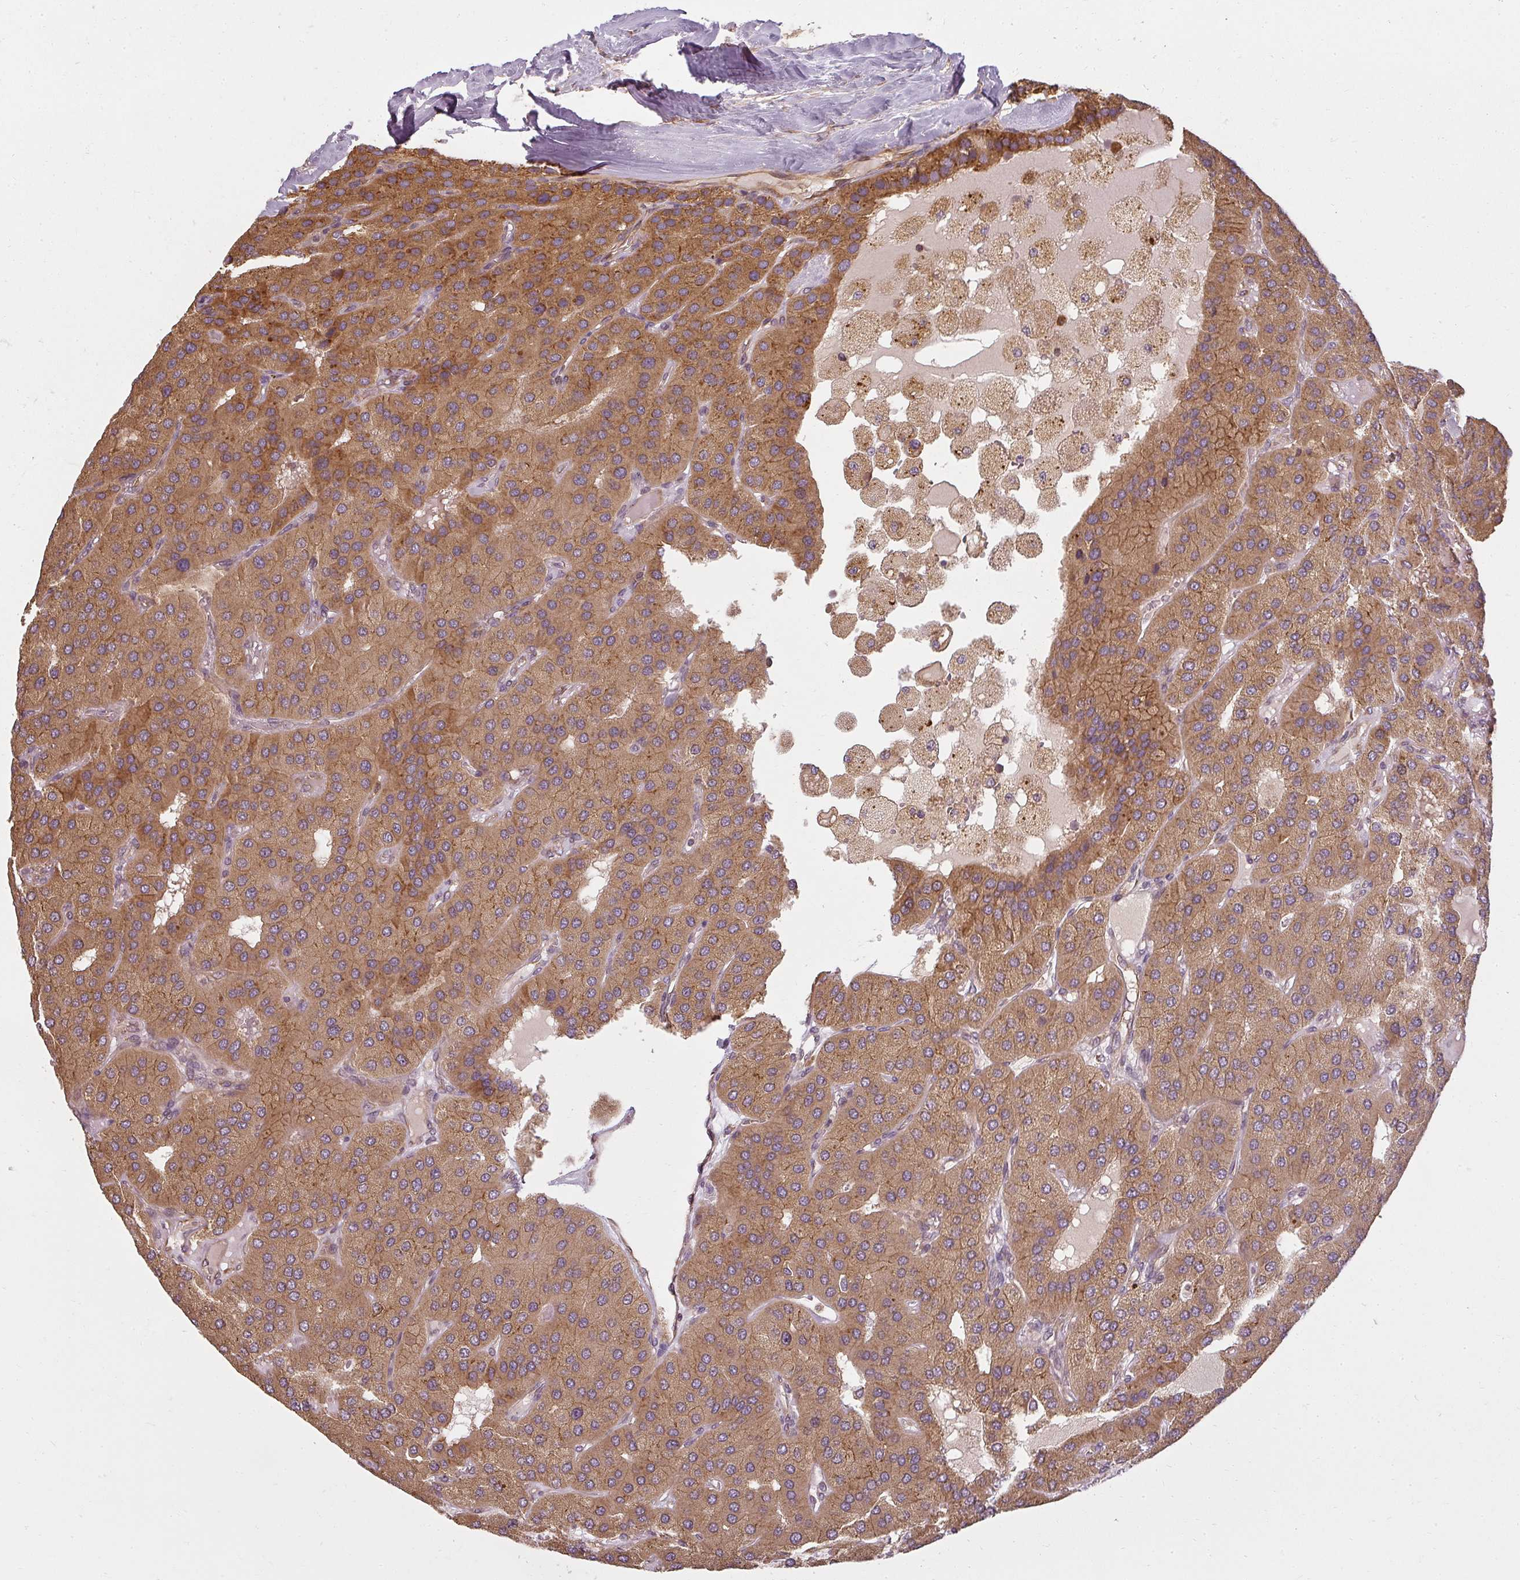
{"staining": {"intensity": "moderate", "quantity": ">75%", "location": "cytoplasmic/membranous"}, "tissue": "parathyroid gland", "cell_type": "Glandular cells", "image_type": "normal", "snomed": [{"axis": "morphology", "description": "Normal tissue, NOS"}, {"axis": "morphology", "description": "Adenoma, NOS"}, {"axis": "topography", "description": "Parathyroid gland"}], "caption": "Moderate cytoplasmic/membranous staining for a protein is seen in approximately >75% of glandular cells of normal parathyroid gland using IHC.", "gene": "RPL24", "patient": {"sex": "female", "age": 86}}